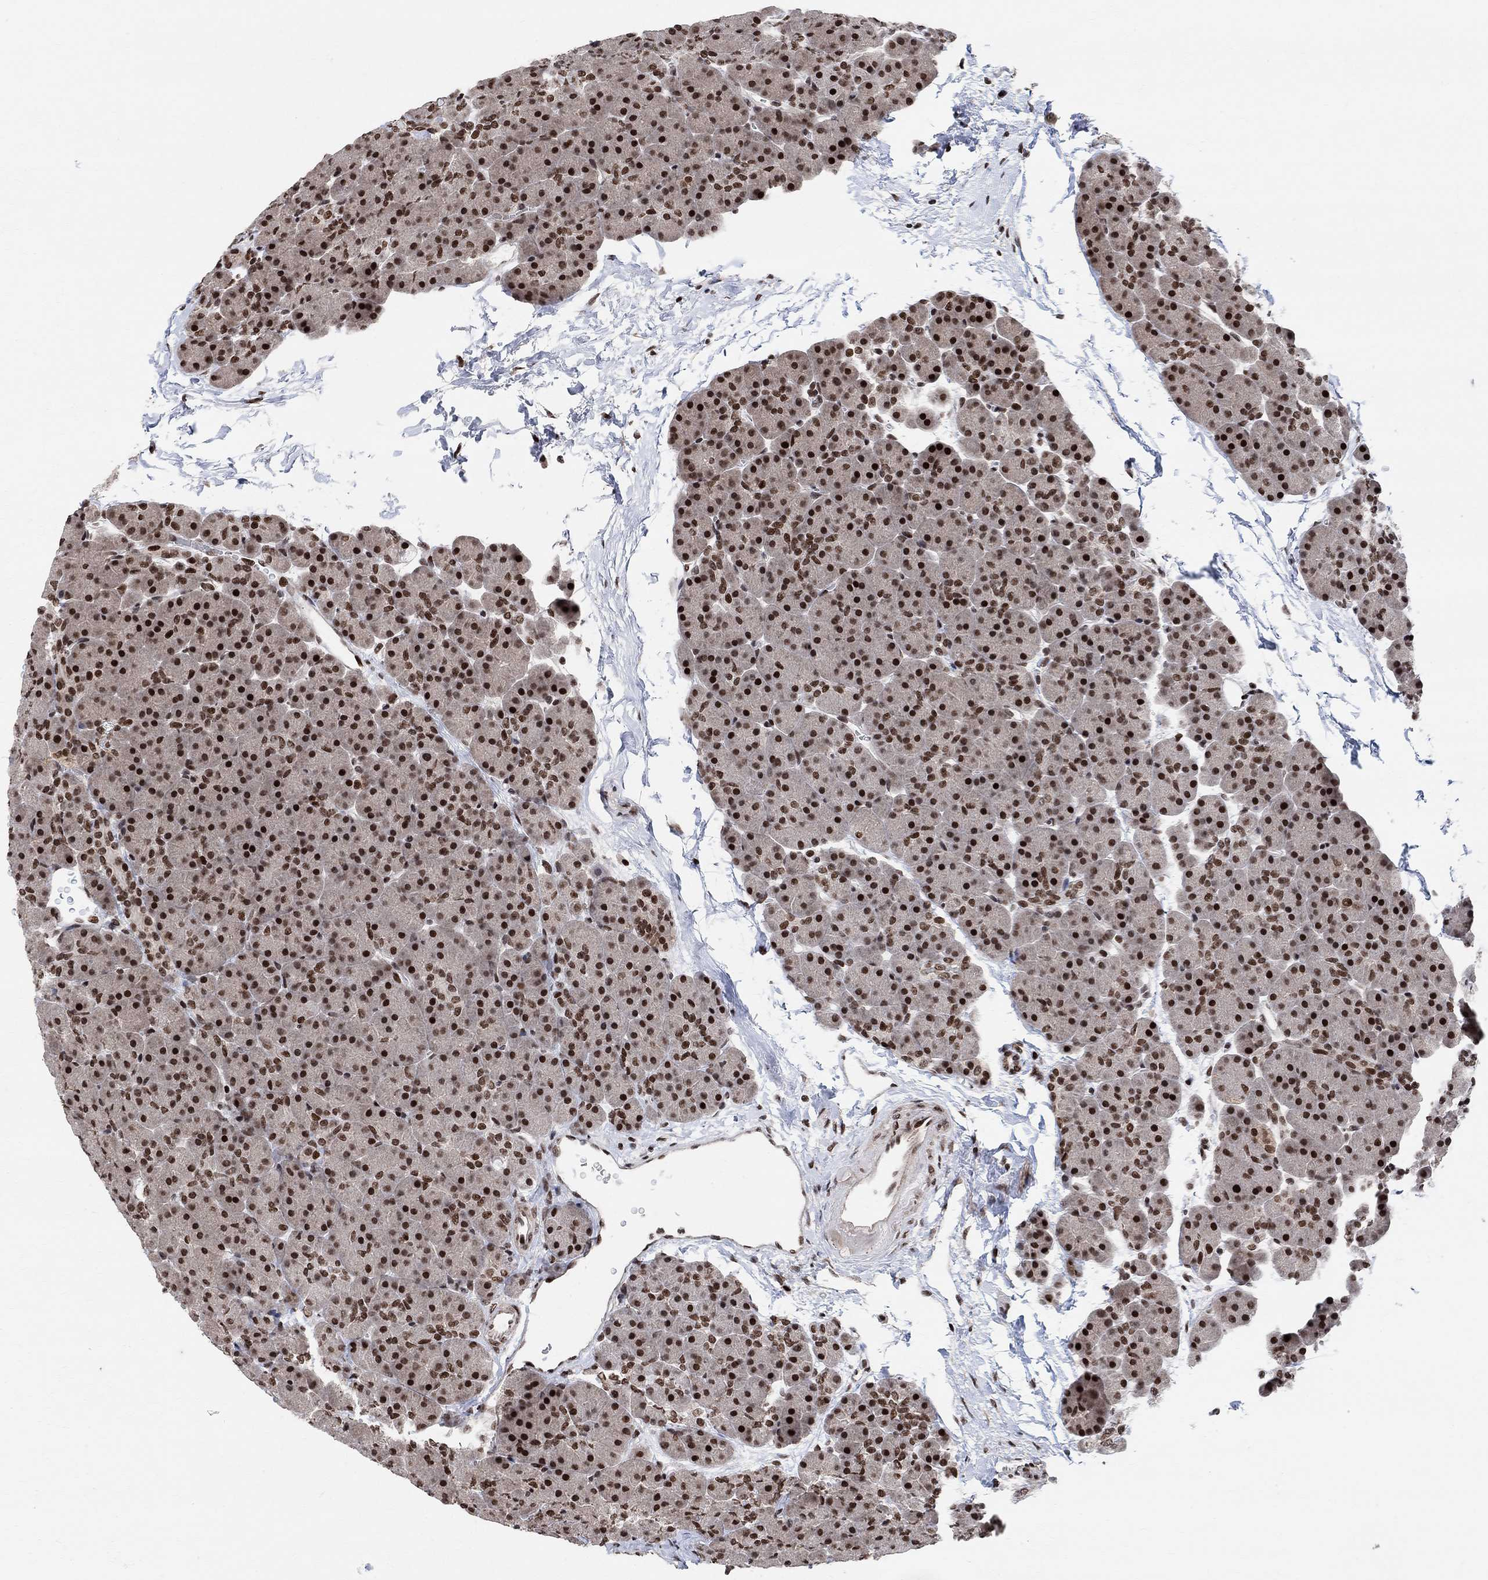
{"staining": {"intensity": "strong", "quantity": ">75%", "location": "nuclear"}, "tissue": "pancreas", "cell_type": "Exocrine glandular cells", "image_type": "normal", "snomed": [{"axis": "morphology", "description": "Normal tissue, NOS"}, {"axis": "topography", "description": "Pancreas"}], "caption": "About >75% of exocrine glandular cells in normal human pancreas display strong nuclear protein expression as visualized by brown immunohistochemical staining.", "gene": "E4F1", "patient": {"sex": "female", "age": 44}}